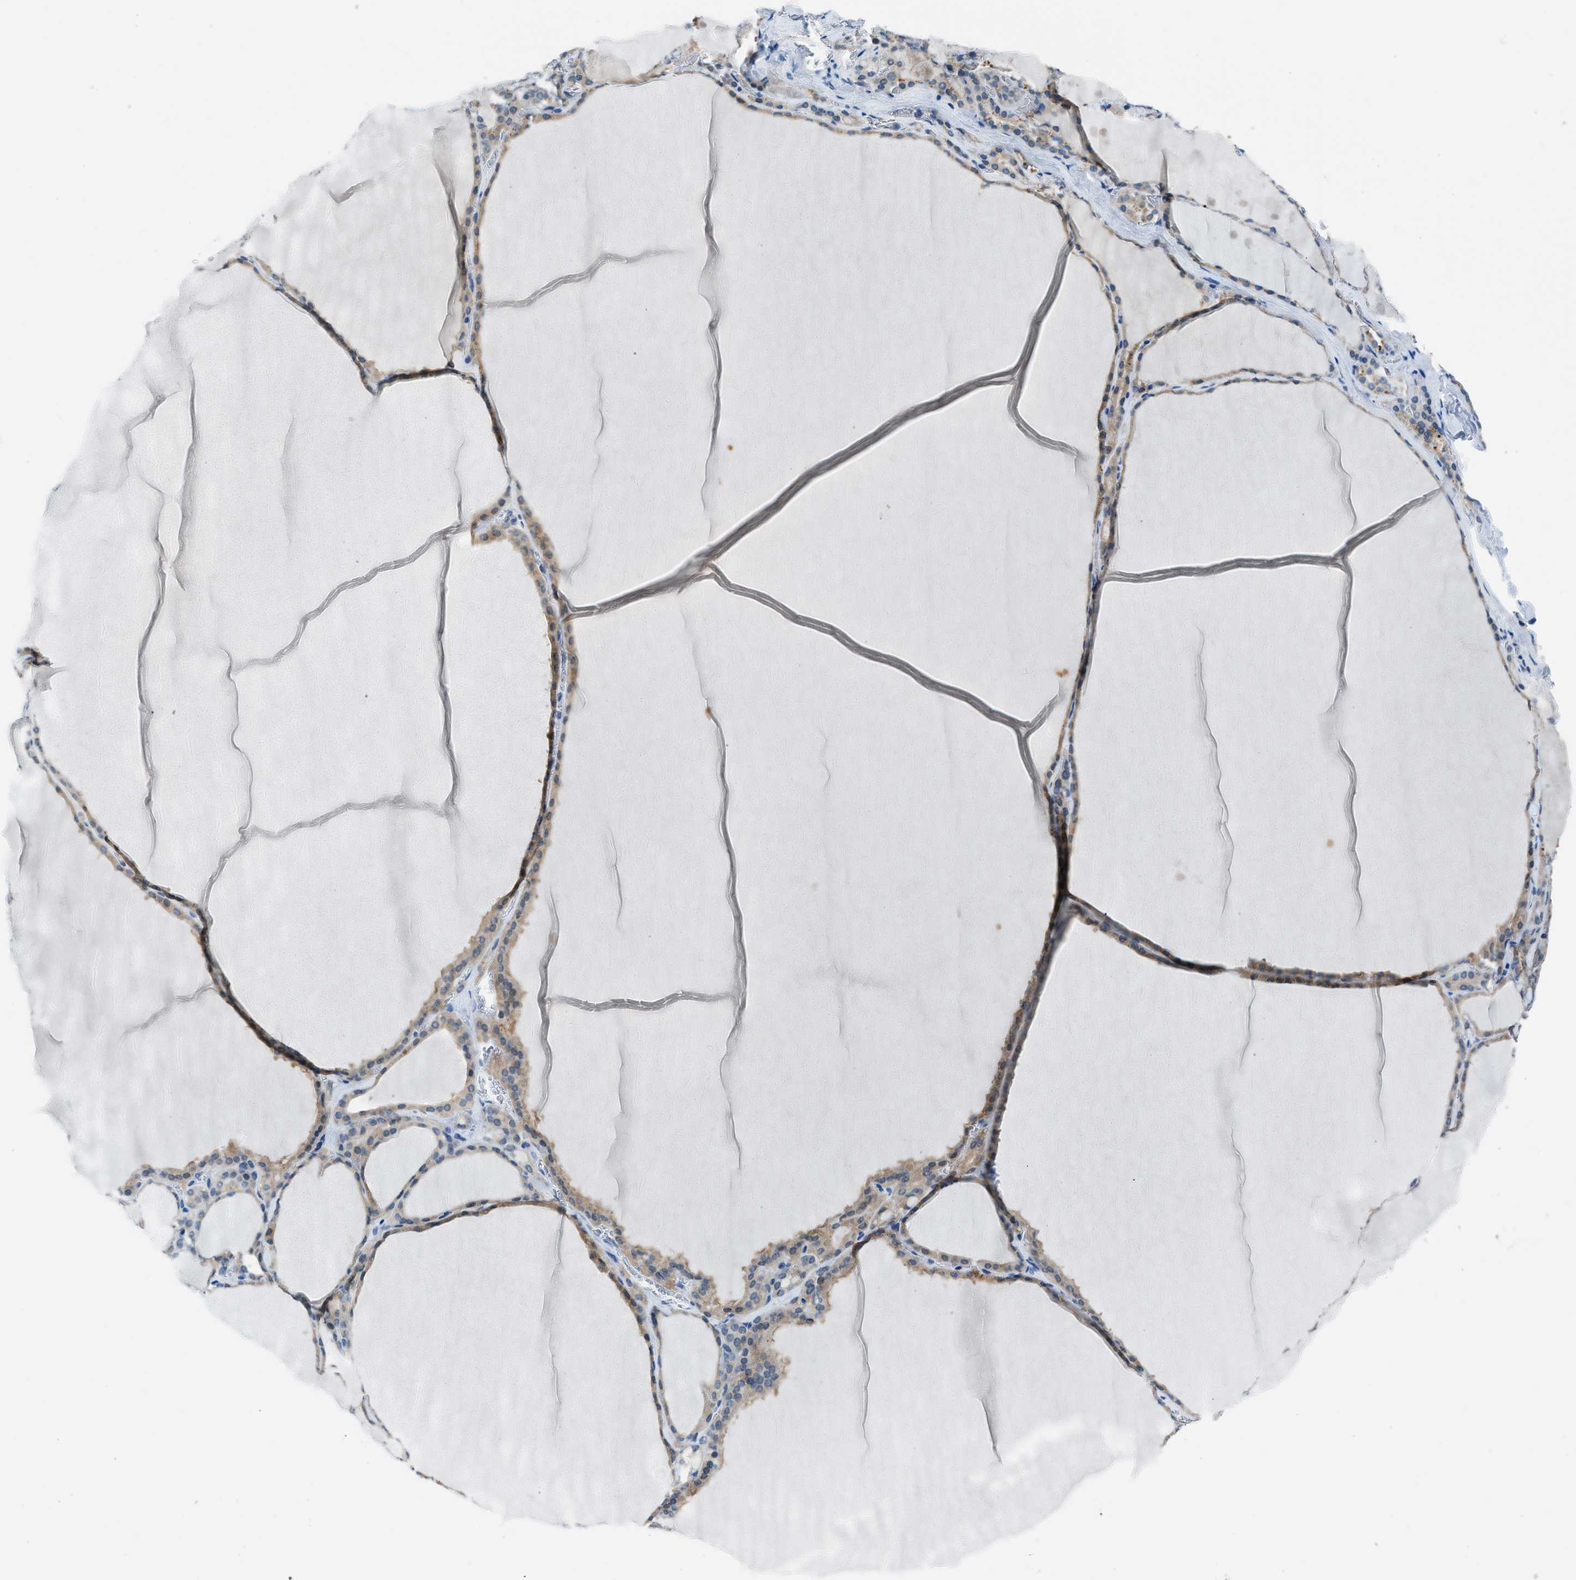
{"staining": {"intensity": "moderate", "quantity": ">75%", "location": "cytoplasmic/membranous"}, "tissue": "thyroid gland", "cell_type": "Glandular cells", "image_type": "normal", "snomed": [{"axis": "morphology", "description": "Normal tissue, NOS"}, {"axis": "topography", "description": "Thyroid gland"}], "caption": "Immunohistochemistry of unremarkable thyroid gland shows medium levels of moderate cytoplasmic/membranous staining in about >75% of glandular cells.", "gene": "ACP1", "patient": {"sex": "male", "age": 56}}